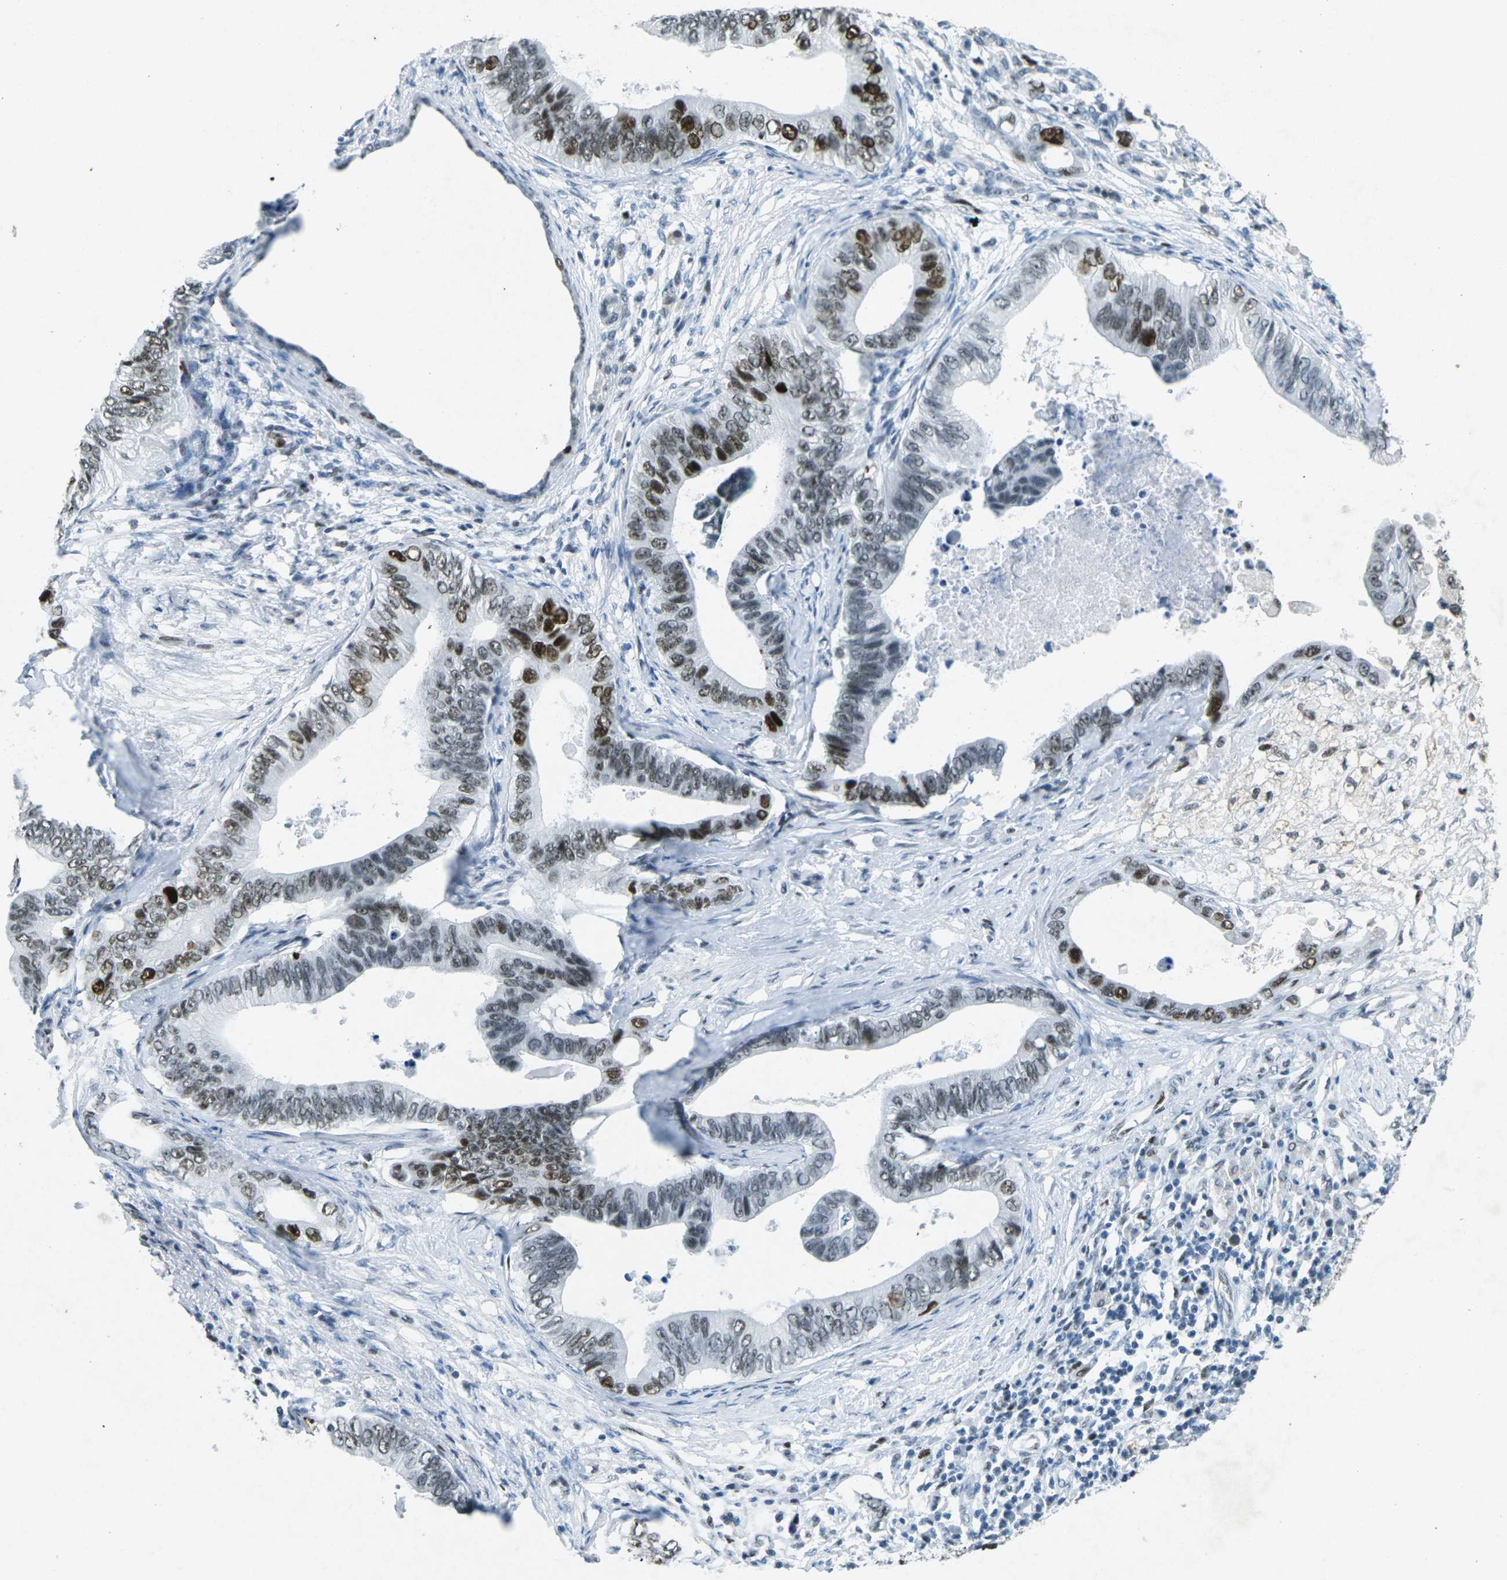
{"staining": {"intensity": "strong", "quantity": ">75%", "location": "nuclear"}, "tissue": "pancreatic cancer", "cell_type": "Tumor cells", "image_type": "cancer", "snomed": [{"axis": "morphology", "description": "Adenocarcinoma, NOS"}, {"axis": "topography", "description": "Pancreas"}], "caption": "Protein expression analysis of human adenocarcinoma (pancreatic) reveals strong nuclear staining in about >75% of tumor cells.", "gene": "RB1", "patient": {"sex": "male", "age": 77}}